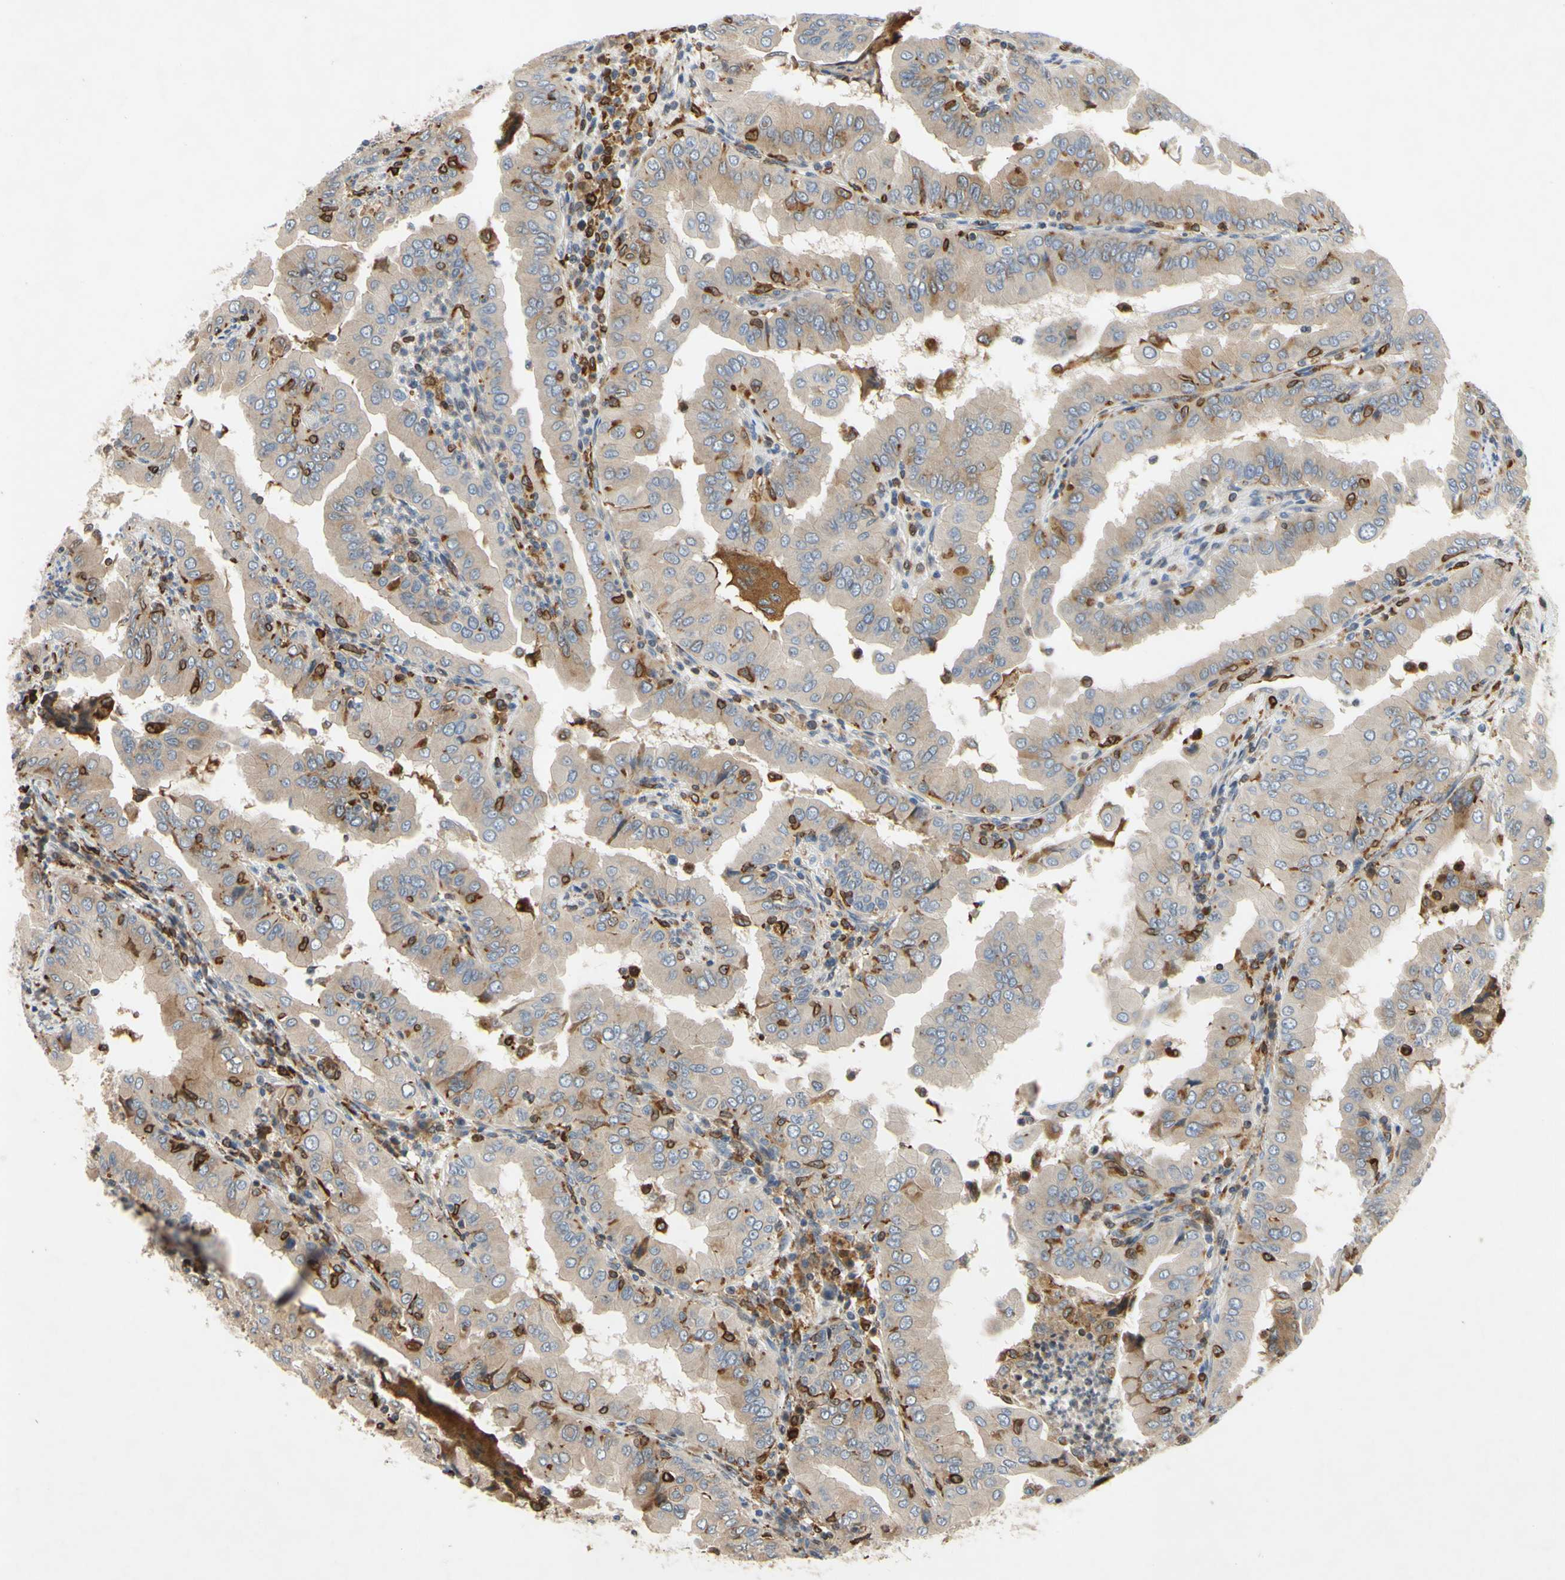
{"staining": {"intensity": "weak", "quantity": ">75%", "location": "cytoplasmic/membranous"}, "tissue": "thyroid cancer", "cell_type": "Tumor cells", "image_type": "cancer", "snomed": [{"axis": "morphology", "description": "Papillary adenocarcinoma, NOS"}, {"axis": "topography", "description": "Thyroid gland"}], "caption": "The histopathology image shows immunohistochemical staining of papillary adenocarcinoma (thyroid). There is weak cytoplasmic/membranous positivity is appreciated in about >75% of tumor cells. (DAB (3,3'-diaminobenzidine) = brown stain, brightfield microscopy at high magnification).", "gene": "PLXNA2", "patient": {"sex": "male", "age": 33}}